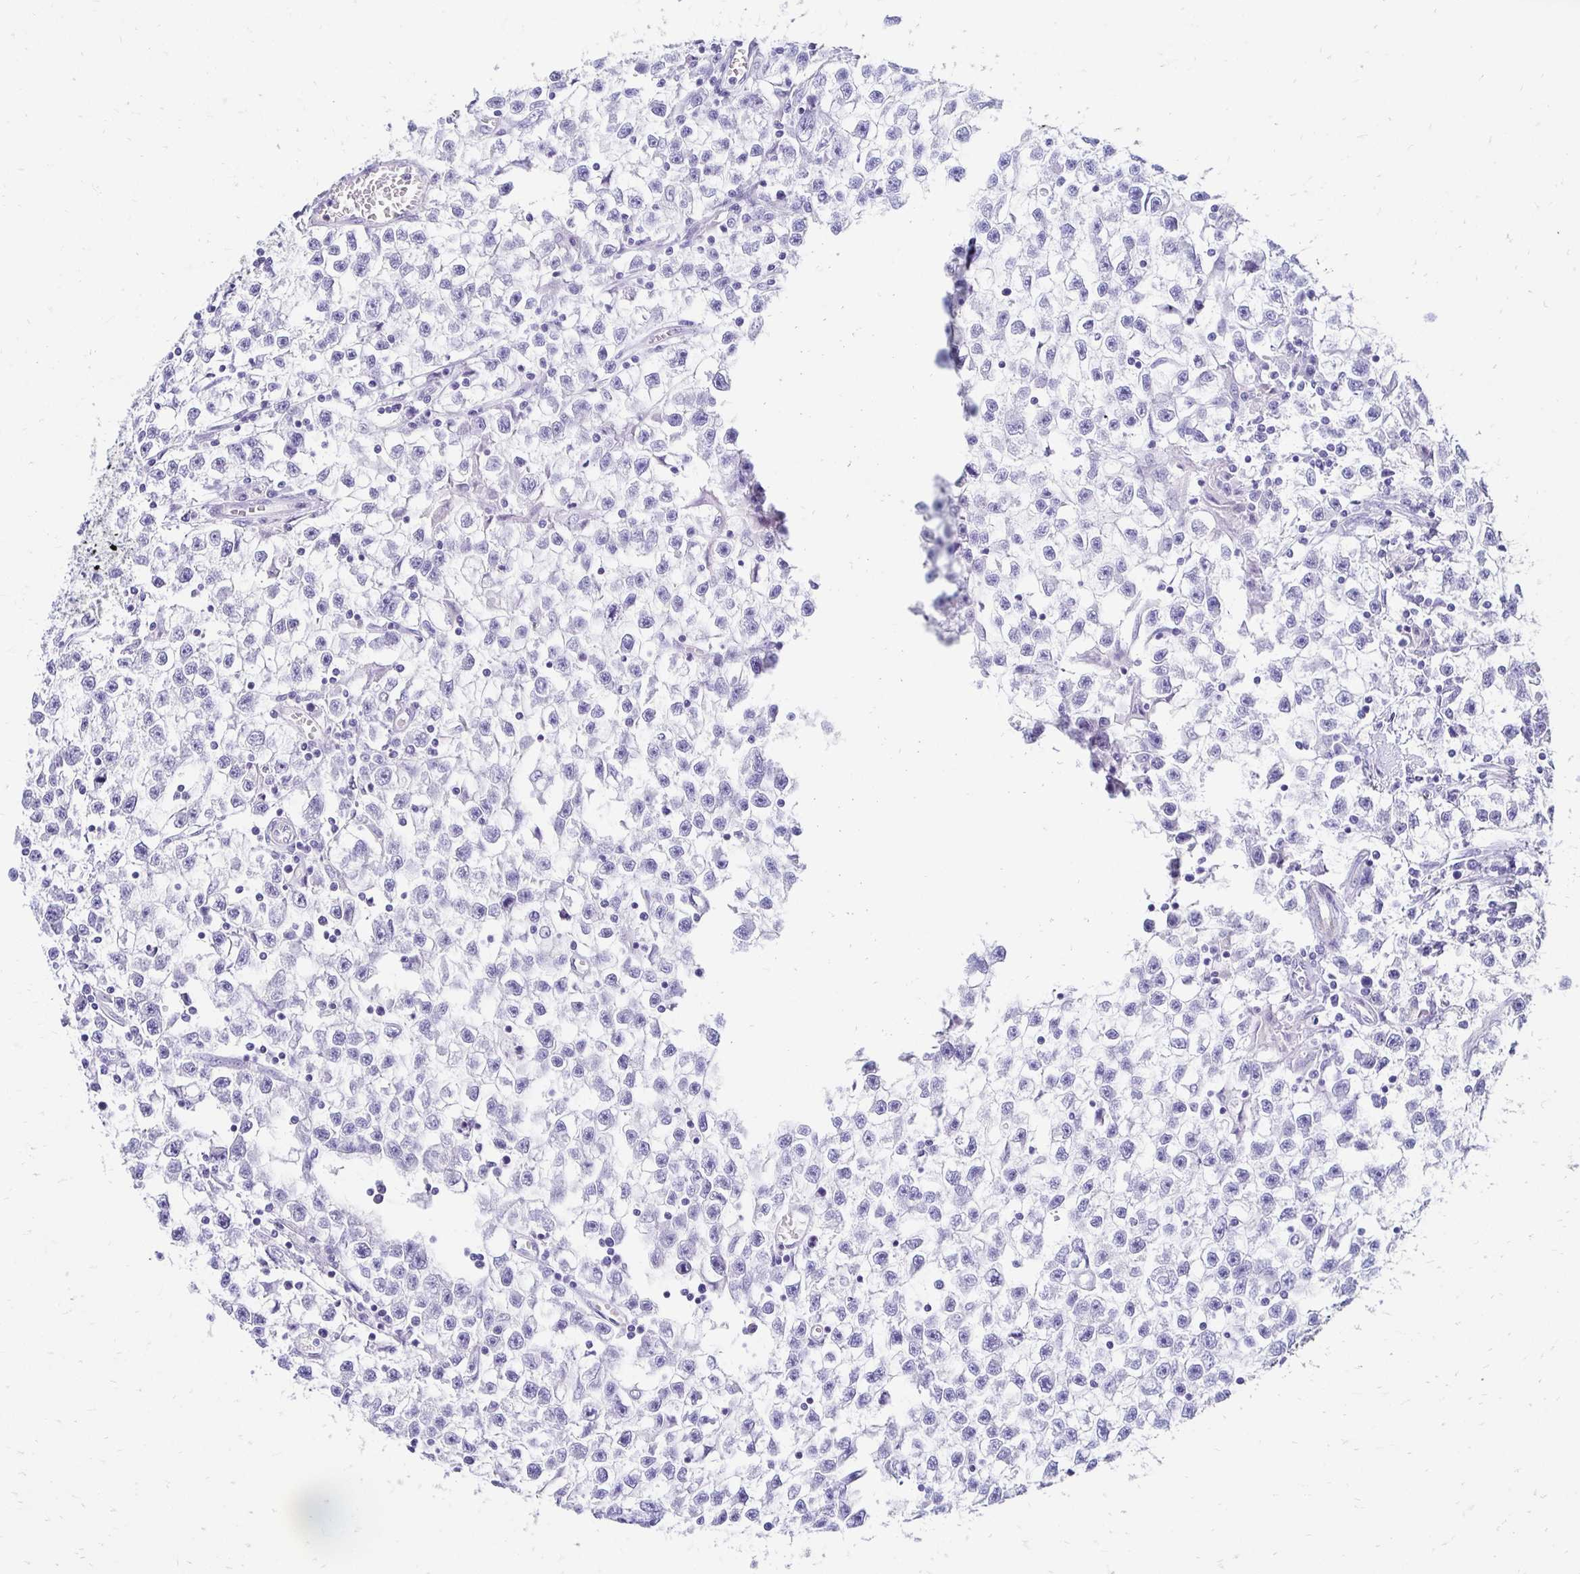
{"staining": {"intensity": "negative", "quantity": "none", "location": "none"}, "tissue": "testis cancer", "cell_type": "Tumor cells", "image_type": "cancer", "snomed": [{"axis": "morphology", "description": "Seminoma, NOS"}, {"axis": "topography", "description": "Testis"}], "caption": "DAB immunohistochemical staining of seminoma (testis) reveals no significant staining in tumor cells.", "gene": "TMEM54", "patient": {"sex": "male", "age": 31}}